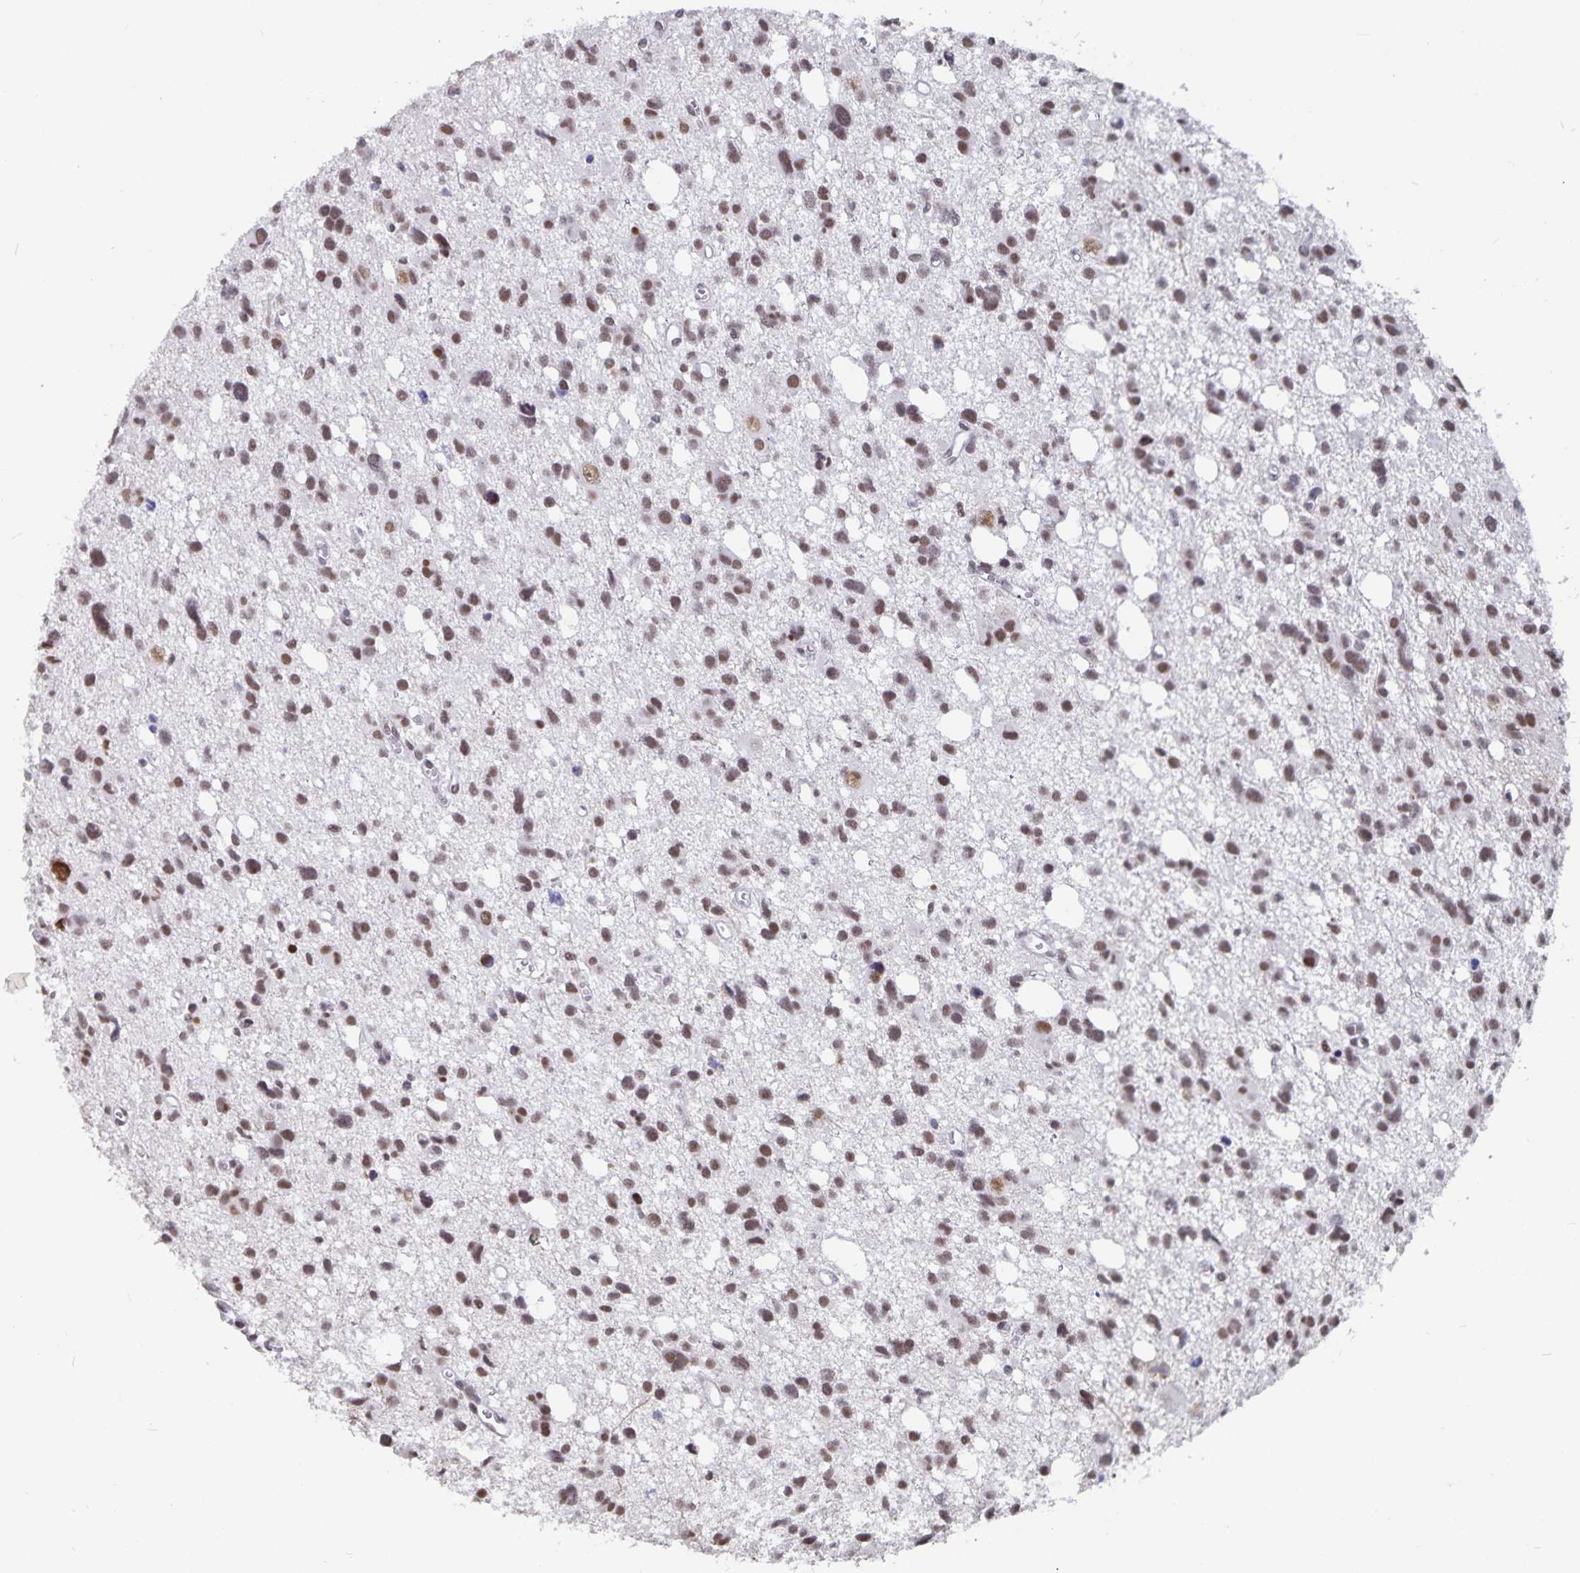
{"staining": {"intensity": "moderate", "quantity": ">75%", "location": "nuclear"}, "tissue": "glioma", "cell_type": "Tumor cells", "image_type": "cancer", "snomed": [{"axis": "morphology", "description": "Glioma, malignant, High grade"}, {"axis": "topography", "description": "Brain"}], "caption": "Glioma stained with IHC reveals moderate nuclear staining in about >75% of tumor cells.", "gene": "PBX2", "patient": {"sex": "male", "age": 23}}